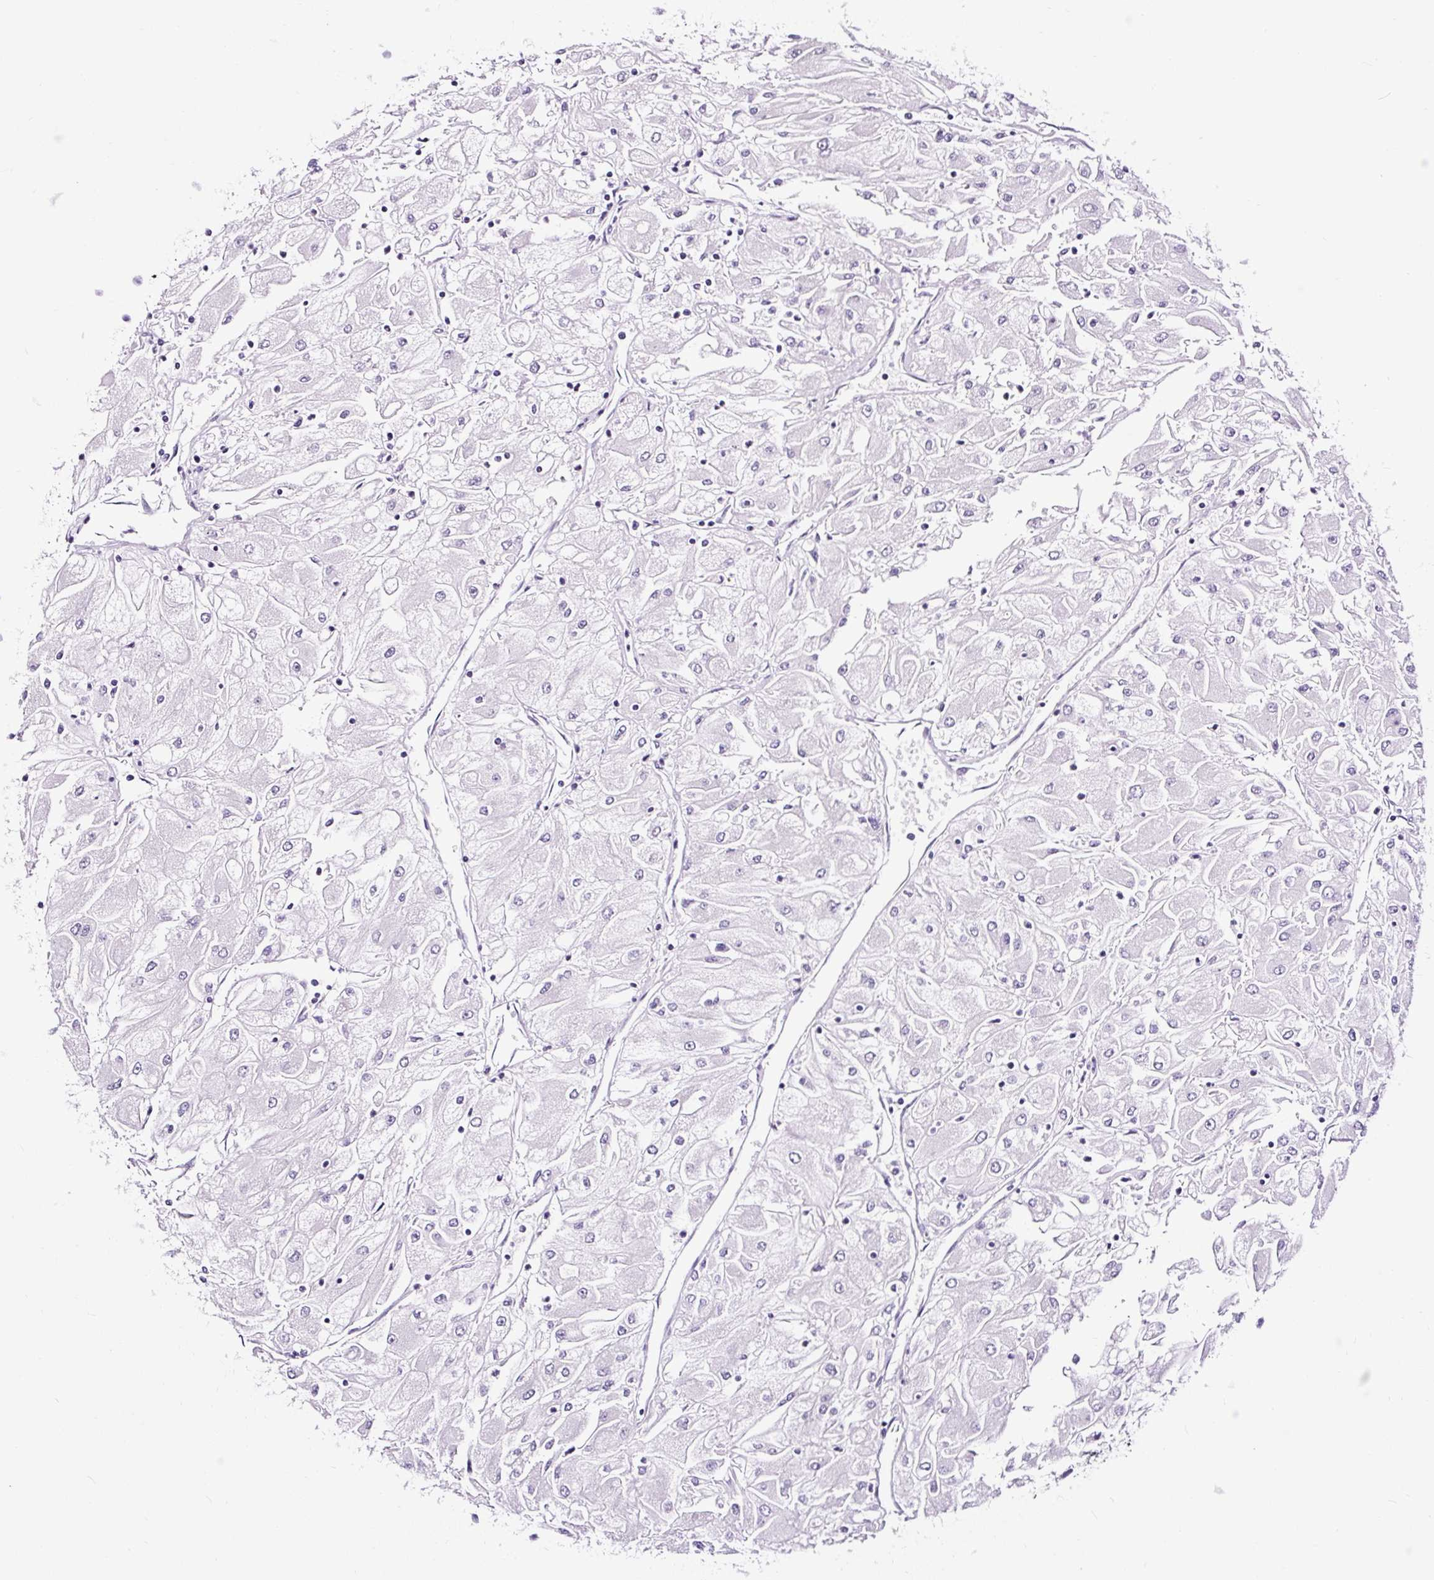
{"staining": {"intensity": "negative", "quantity": "none", "location": "none"}, "tissue": "renal cancer", "cell_type": "Tumor cells", "image_type": "cancer", "snomed": [{"axis": "morphology", "description": "Adenocarcinoma, NOS"}, {"axis": "topography", "description": "Kidney"}], "caption": "An immunohistochemistry (IHC) photomicrograph of renal adenocarcinoma is shown. There is no staining in tumor cells of renal adenocarcinoma.", "gene": "NPHS2", "patient": {"sex": "male", "age": 80}}